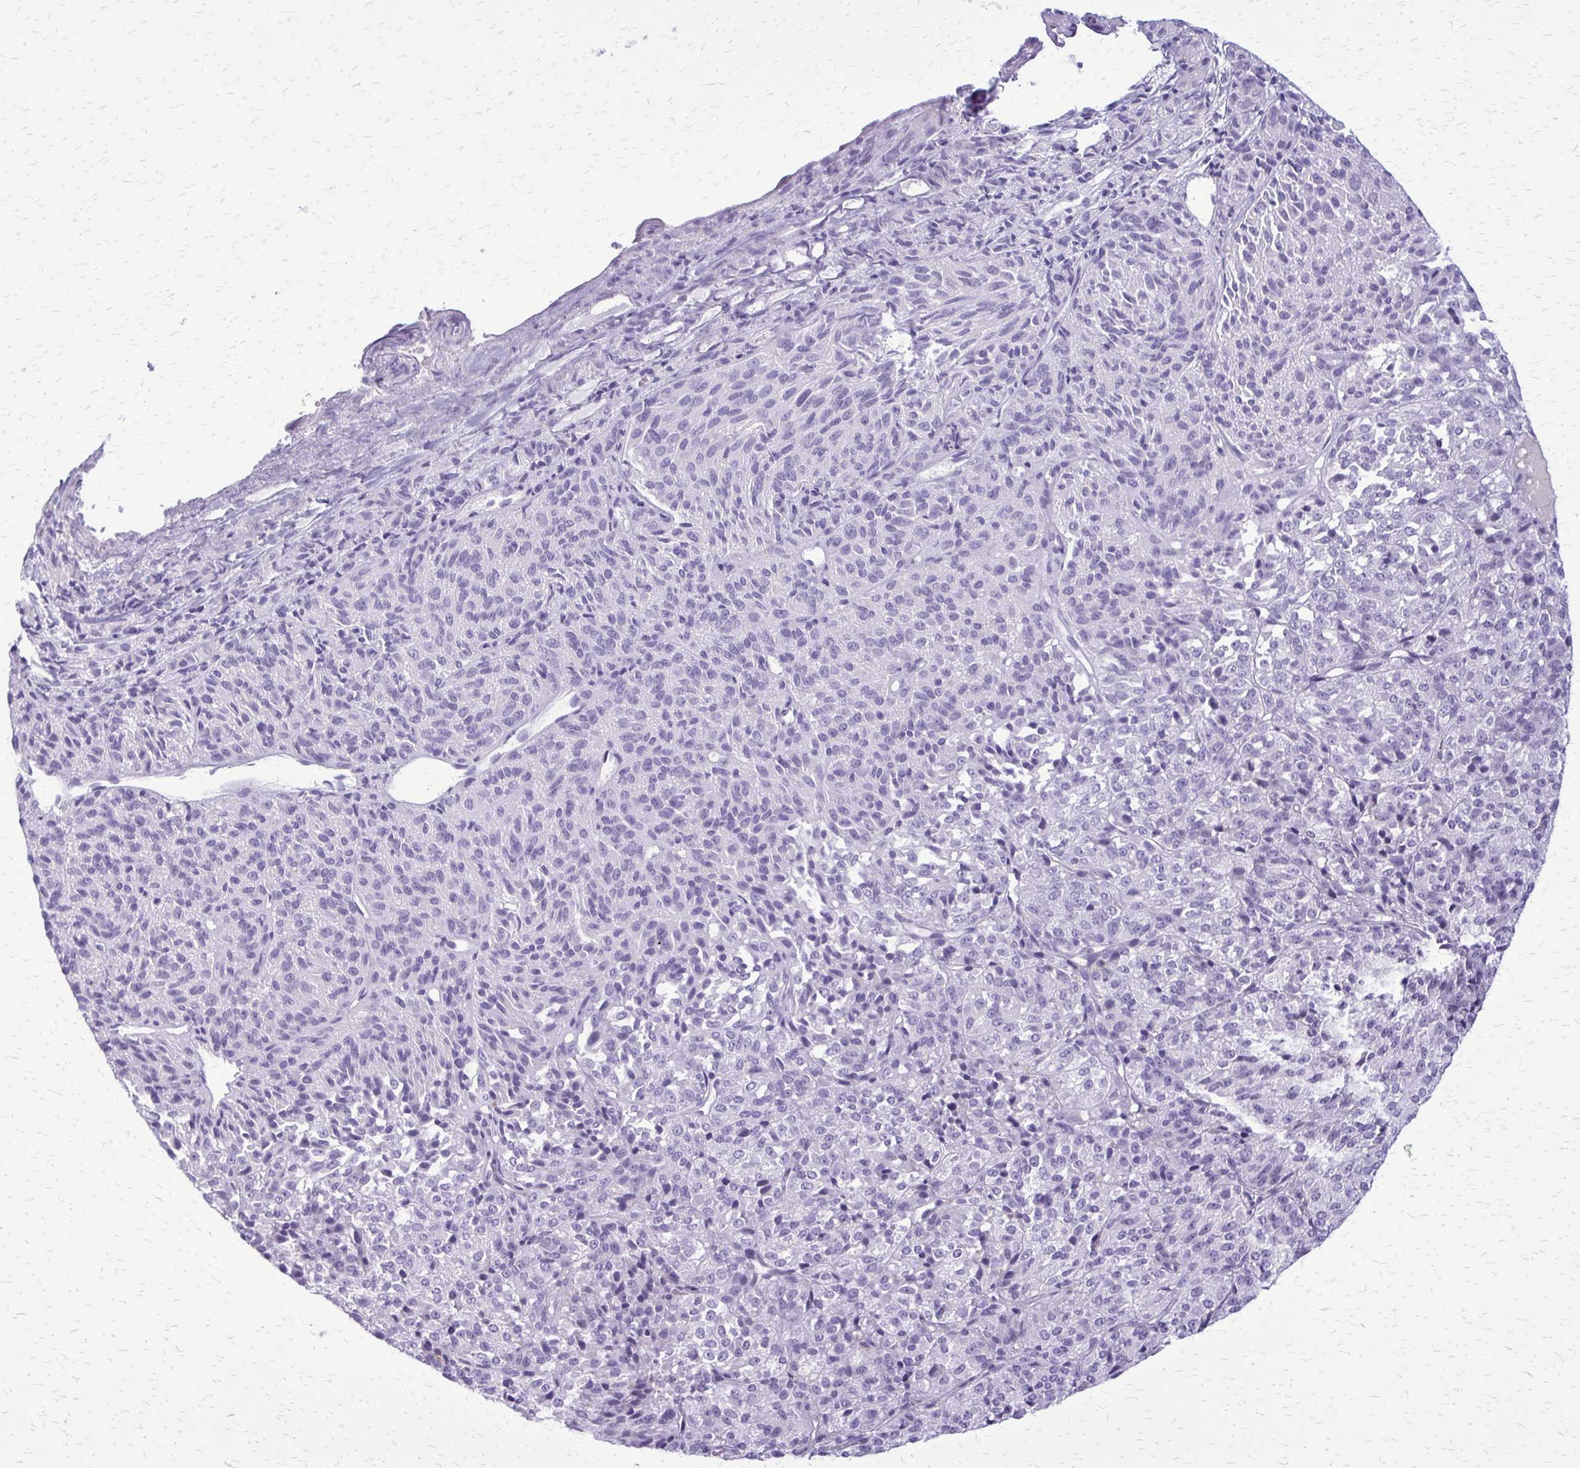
{"staining": {"intensity": "negative", "quantity": "none", "location": "none"}, "tissue": "melanoma", "cell_type": "Tumor cells", "image_type": "cancer", "snomed": [{"axis": "morphology", "description": "Malignant melanoma, Metastatic site"}, {"axis": "topography", "description": "Brain"}], "caption": "IHC image of melanoma stained for a protein (brown), which exhibits no positivity in tumor cells.", "gene": "GLRX", "patient": {"sex": "female", "age": 56}}